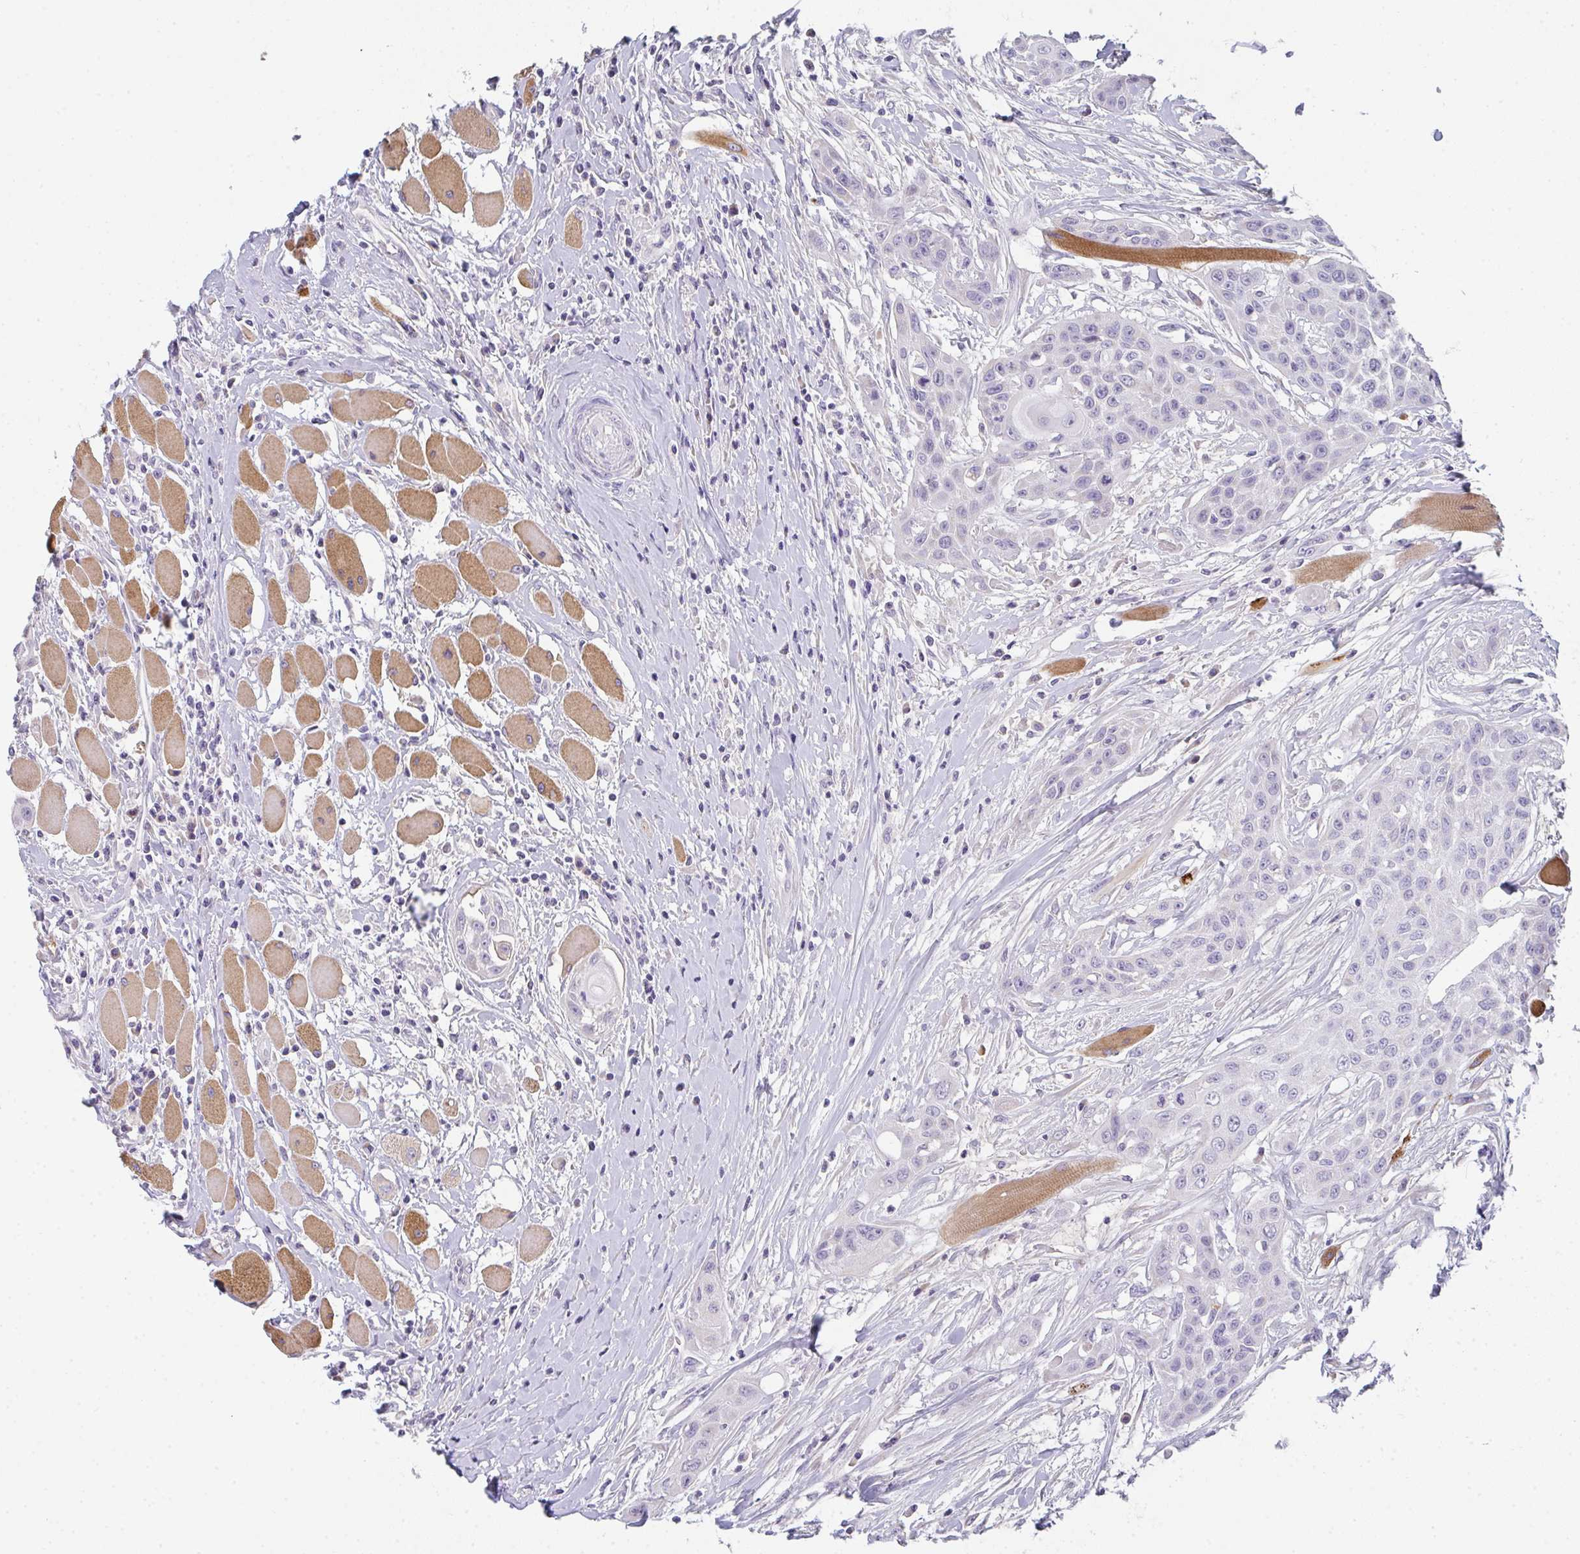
{"staining": {"intensity": "negative", "quantity": "none", "location": "none"}, "tissue": "head and neck cancer", "cell_type": "Tumor cells", "image_type": "cancer", "snomed": [{"axis": "morphology", "description": "Squamous cell carcinoma, NOS"}, {"axis": "topography", "description": "Head-Neck"}], "caption": "Immunohistochemistry of human head and neck cancer (squamous cell carcinoma) shows no staining in tumor cells. (Brightfield microscopy of DAB (3,3'-diaminobenzidine) immunohistochemistry (IHC) at high magnification).", "gene": "CACNA1S", "patient": {"sex": "female", "age": 73}}